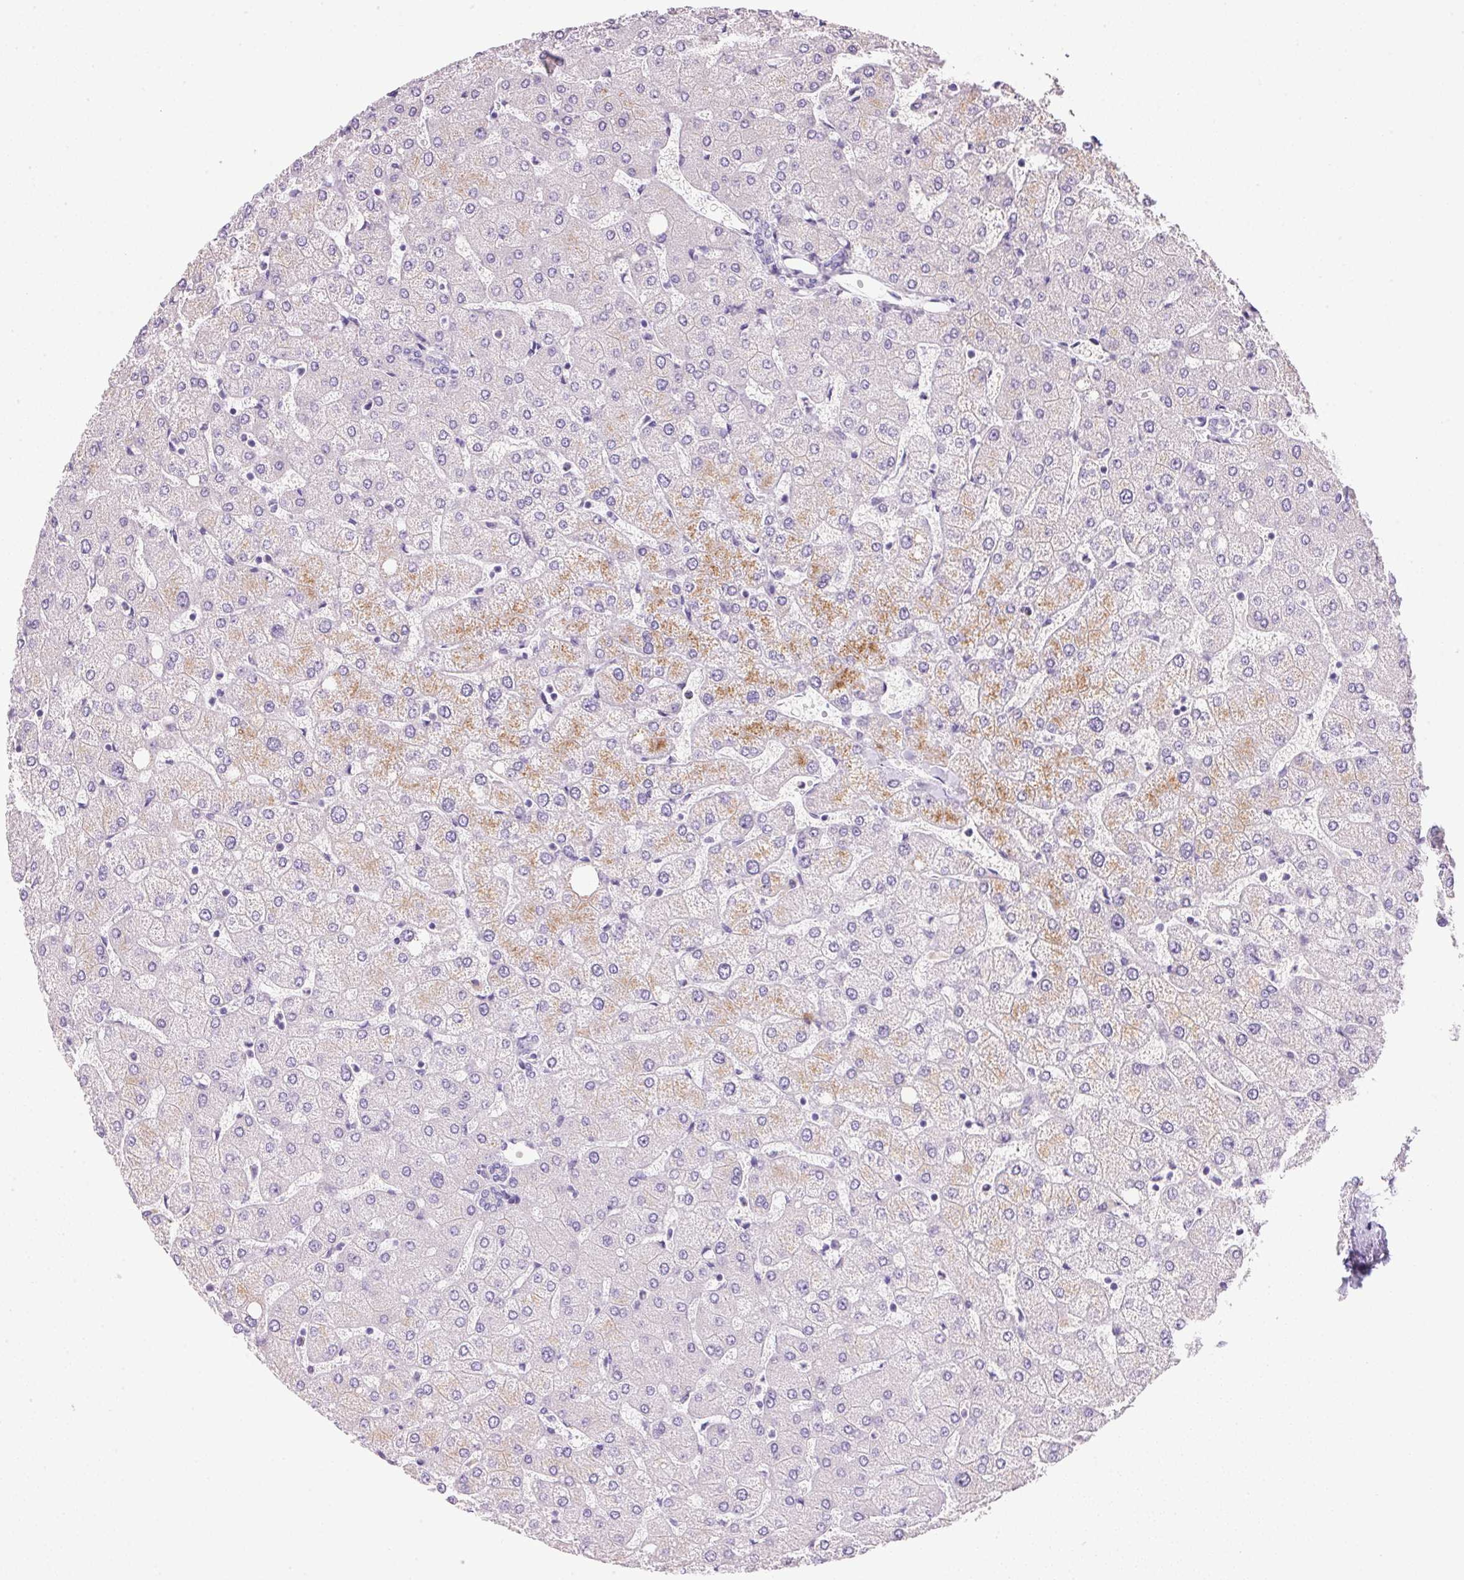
{"staining": {"intensity": "negative", "quantity": "none", "location": "none"}, "tissue": "liver", "cell_type": "Cholangiocytes", "image_type": "normal", "snomed": [{"axis": "morphology", "description": "Normal tissue, NOS"}, {"axis": "topography", "description": "Liver"}], "caption": "A micrograph of liver stained for a protein demonstrates no brown staining in cholangiocytes. (DAB (3,3'-diaminobenzidine) IHC with hematoxylin counter stain).", "gene": "ATP6V0A4", "patient": {"sex": "female", "age": 54}}